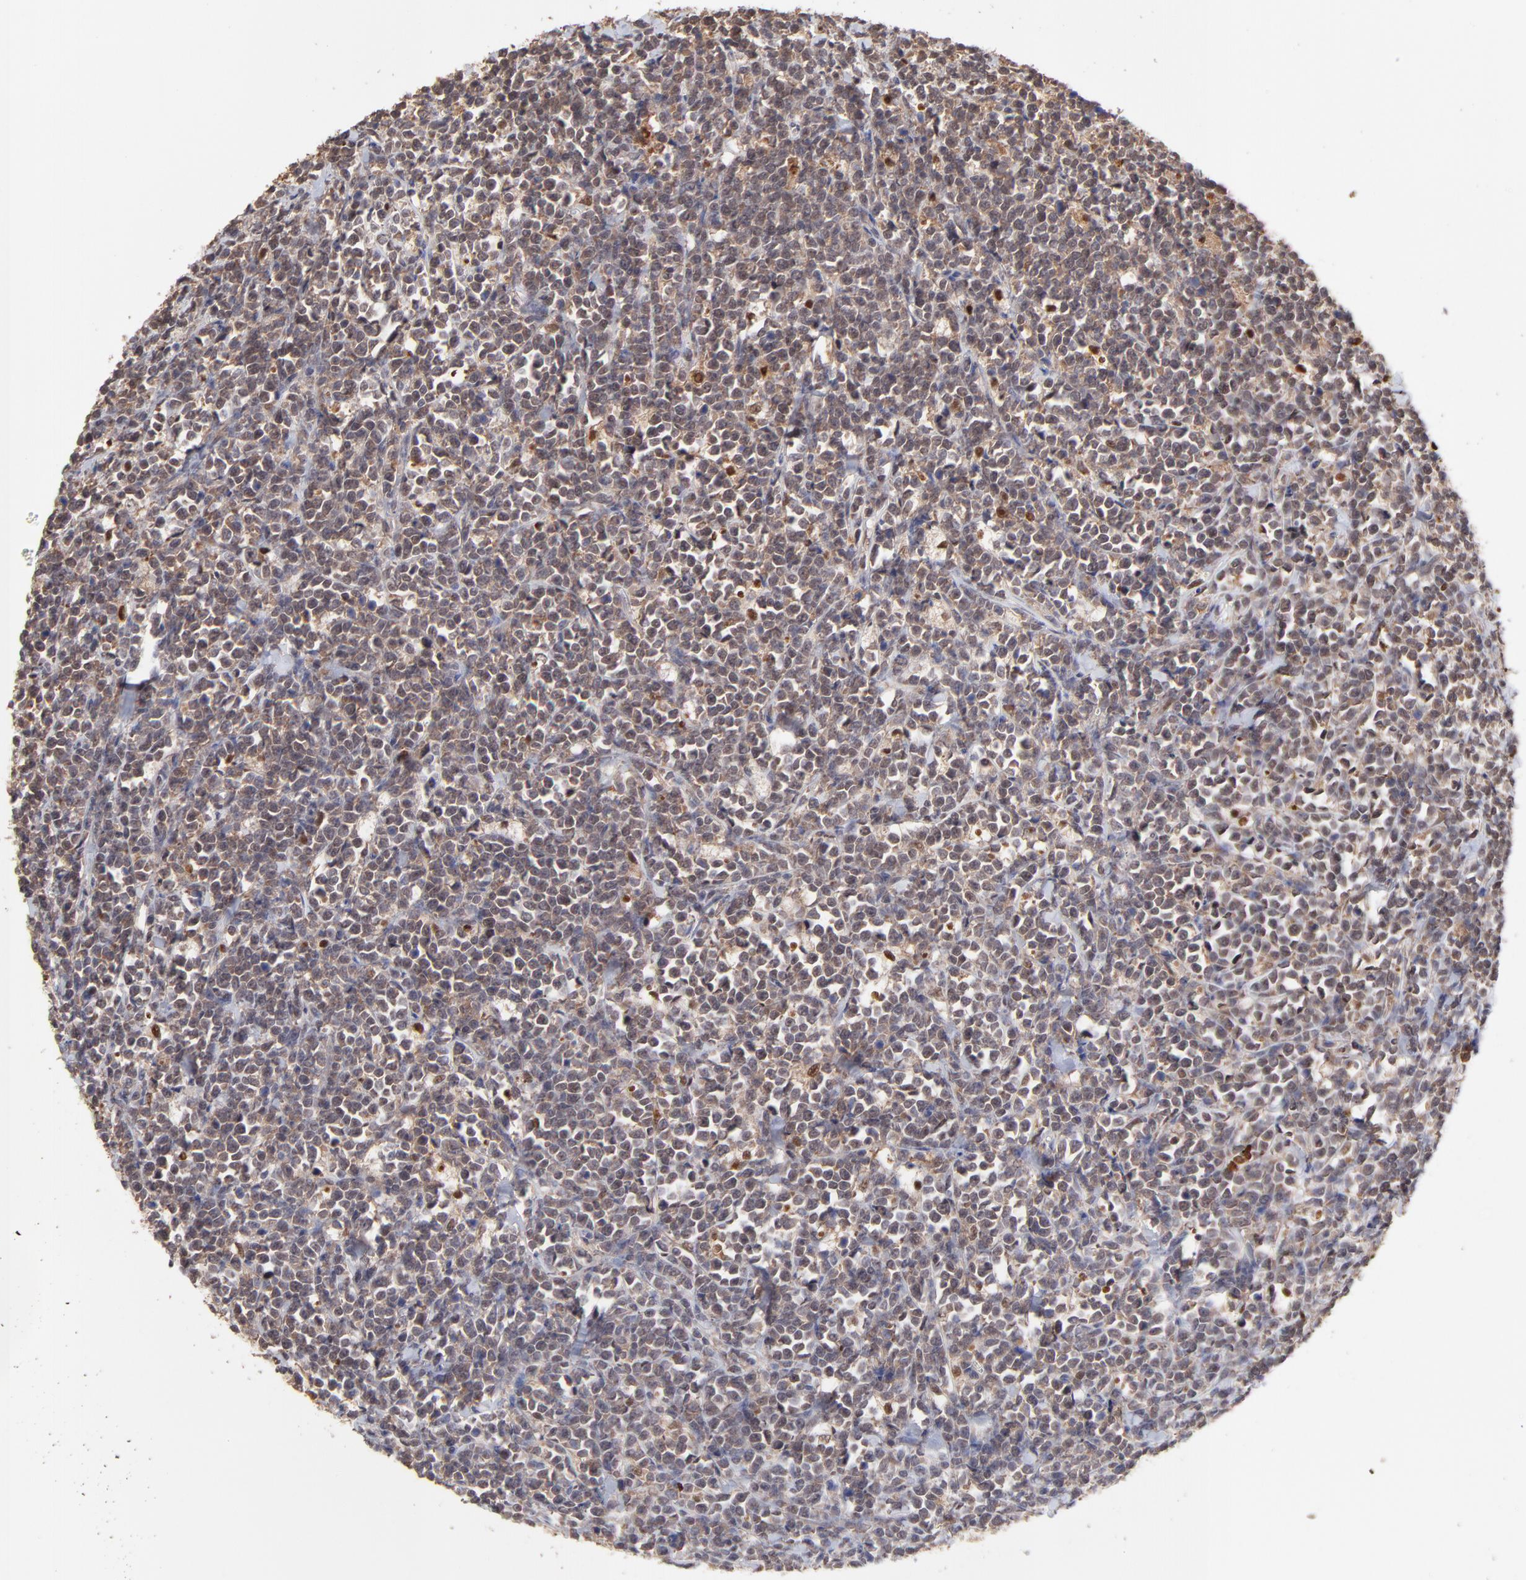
{"staining": {"intensity": "weak", "quantity": ">75%", "location": "cytoplasmic/membranous,nuclear"}, "tissue": "lymphoma", "cell_type": "Tumor cells", "image_type": "cancer", "snomed": [{"axis": "morphology", "description": "Malignant lymphoma, non-Hodgkin's type, High grade"}, {"axis": "topography", "description": "Small intestine"}, {"axis": "topography", "description": "Colon"}], "caption": "Immunohistochemistry (IHC) image of neoplastic tissue: malignant lymphoma, non-Hodgkin's type (high-grade) stained using immunohistochemistry (IHC) demonstrates low levels of weak protein expression localized specifically in the cytoplasmic/membranous and nuclear of tumor cells, appearing as a cytoplasmic/membranous and nuclear brown color.", "gene": "PSMD14", "patient": {"sex": "male", "age": 8}}